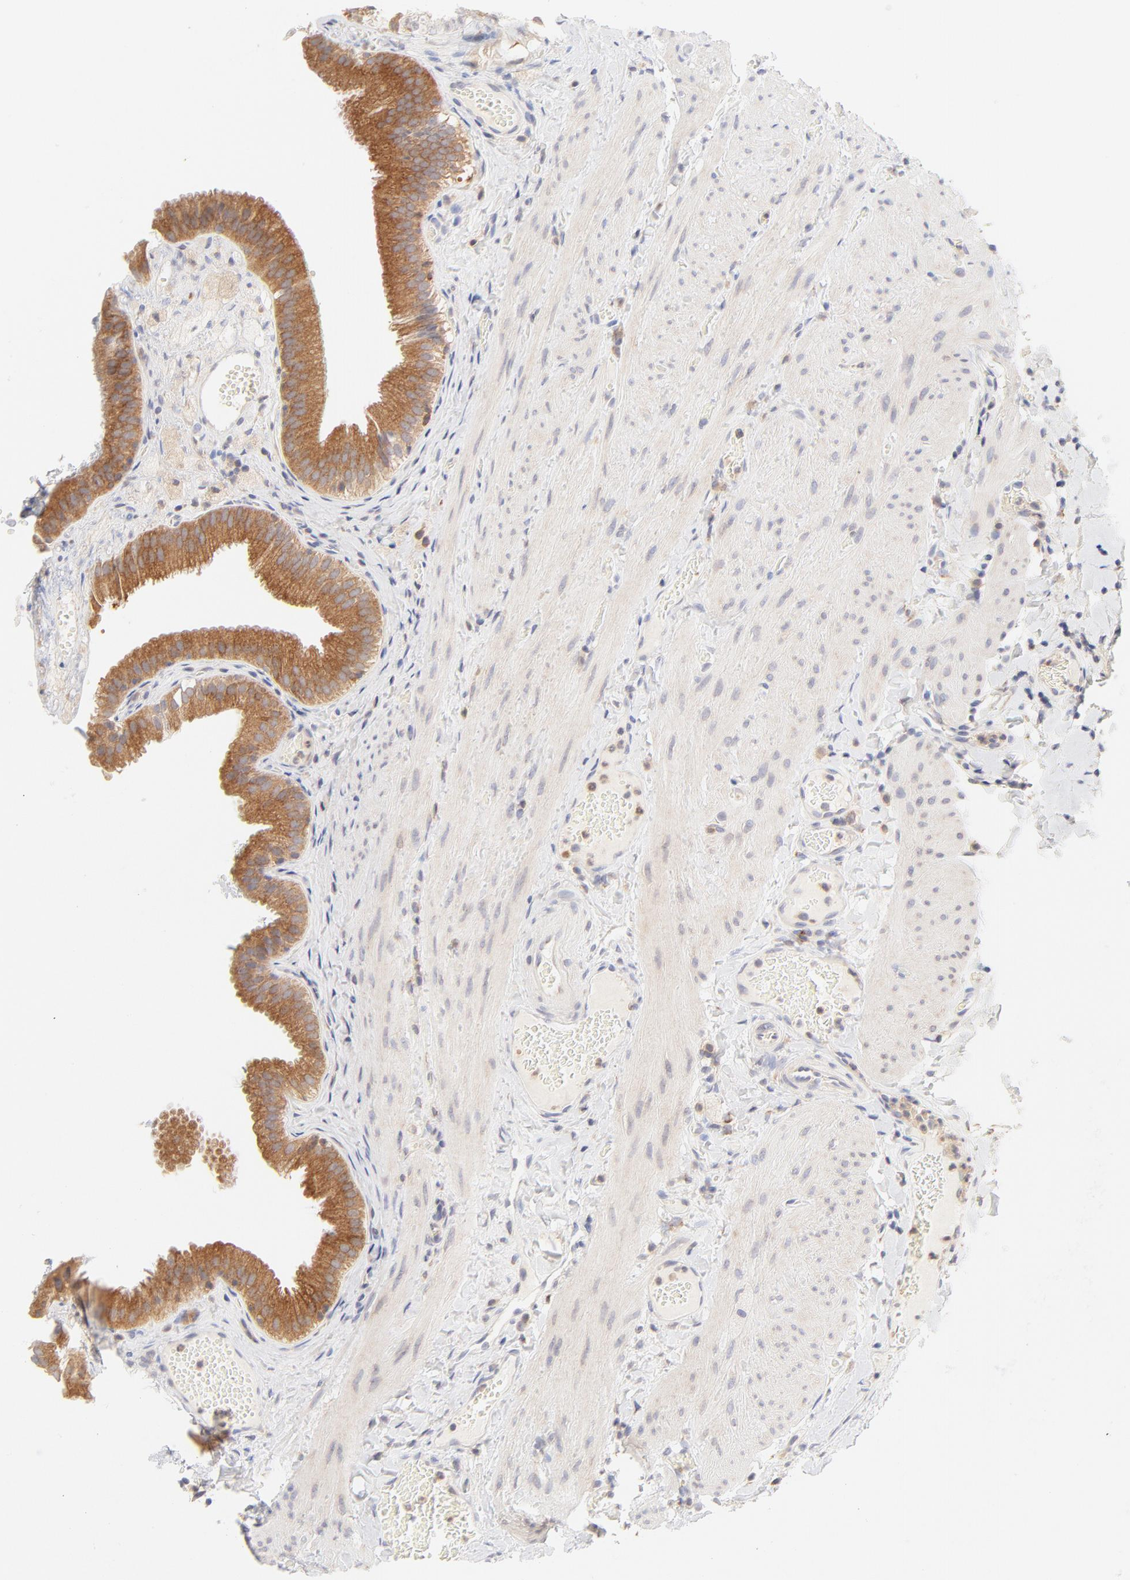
{"staining": {"intensity": "moderate", "quantity": ">75%", "location": "cytoplasmic/membranous"}, "tissue": "gallbladder", "cell_type": "Glandular cells", "image_type": "normal", "snomed": [{"axis": "morphology", "description": "Normal tissue, NOS"}, {"axis": "topography", "description": "Gallbladder"}], "caption": "Unremarkable gallbladder reveals moderate cytoplasmic/membranous staining in about >75% of glandular cells, visualized by immunohistochemistry. Immunohistochemistry stains the protein of interest in brown and the nuclei are stained blue.", "gene": "RPS6KA1", "patient": {"sex": "female", "age": 24}}